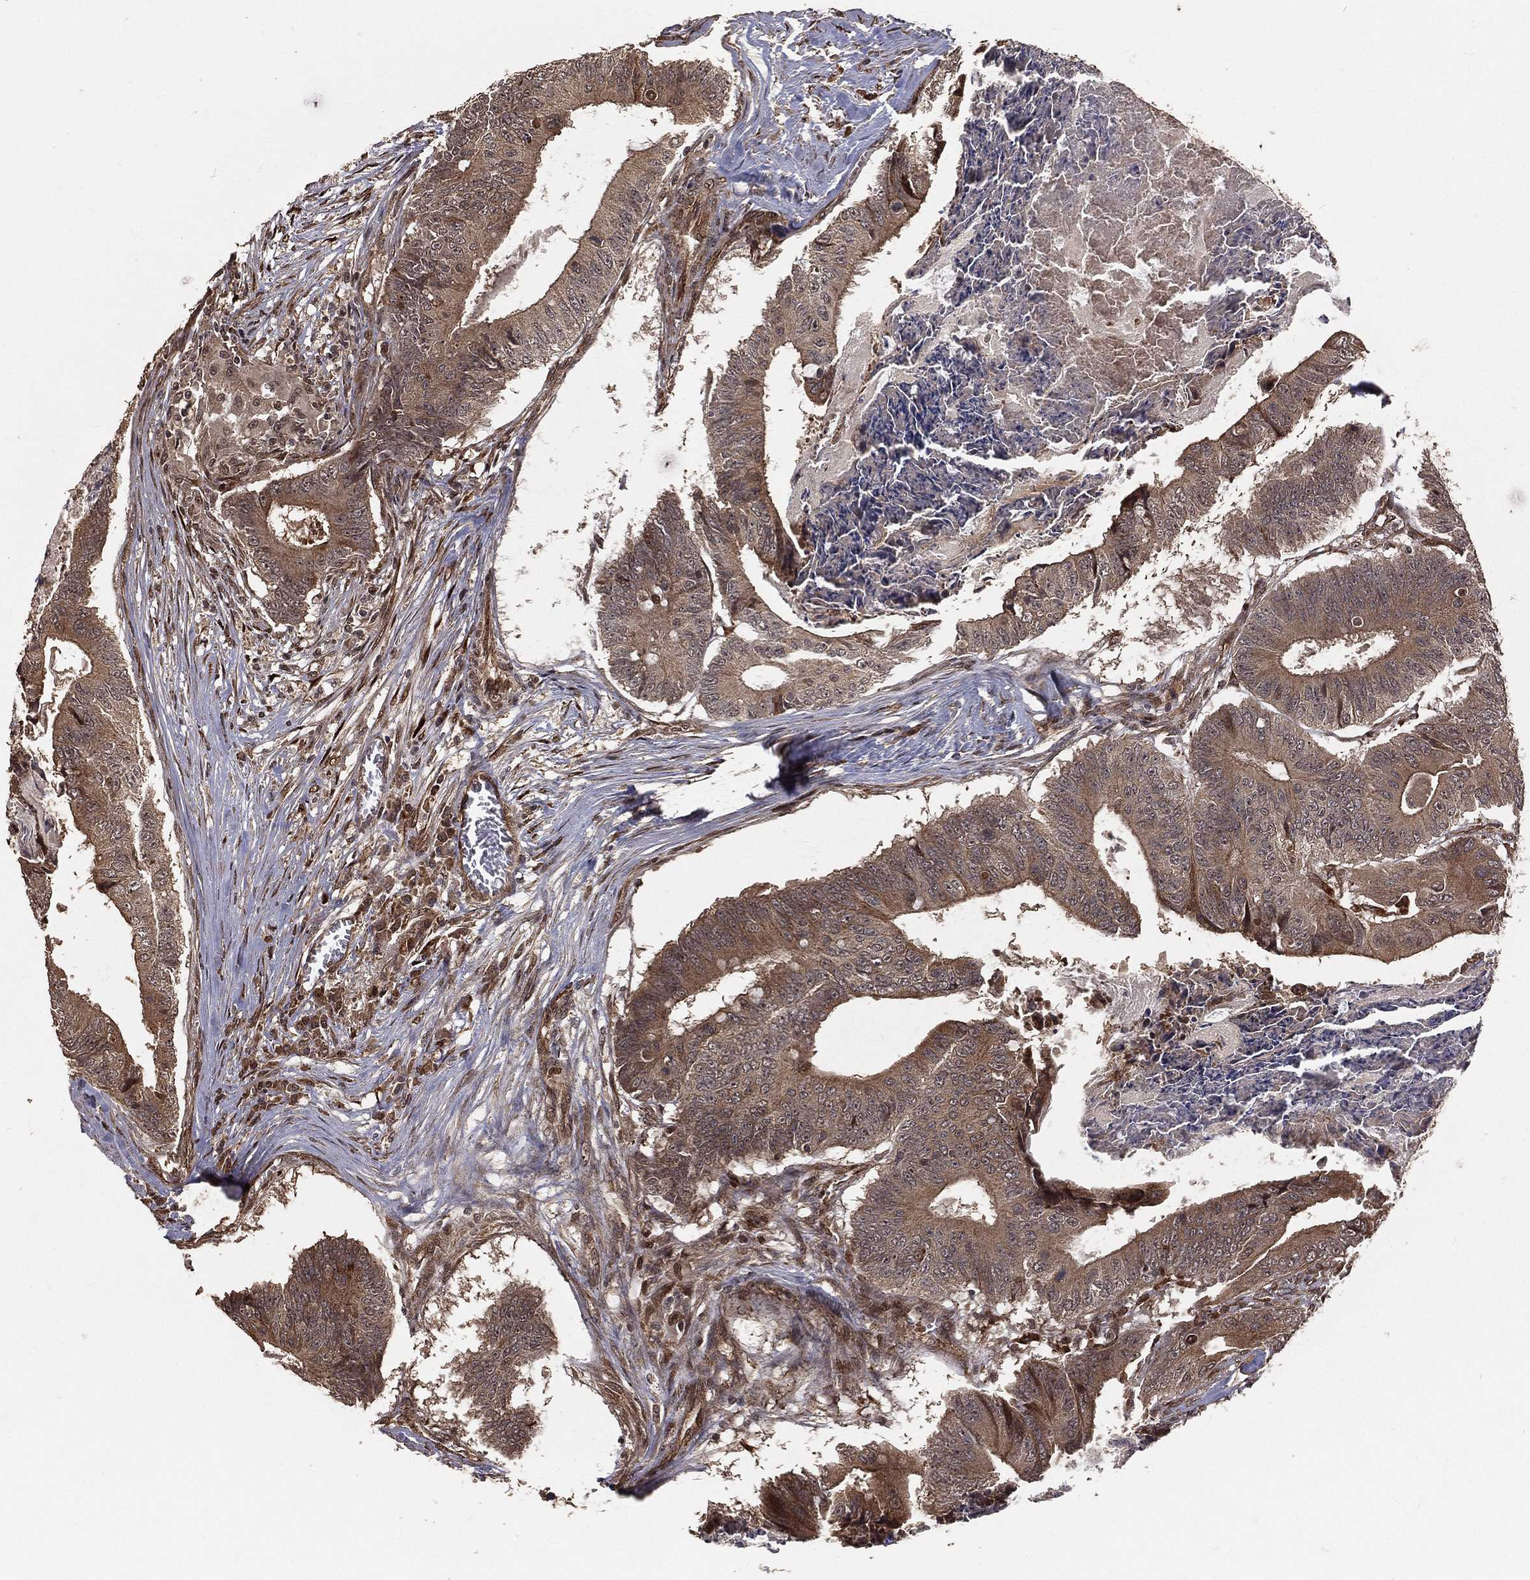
{"staining": {"intensity": "strong", "quantity": "<25%", "location": "cytoplasmic/membranous"}, "tissue": "colorectal cancer", "cell_type": "Tumor cells", "image_type": "cancer", "snomed": [{"axis": "morphology", "description": "Adenocarcinoma, NOS"}, {"axis": "topography", "description": "Colon"}], "caption": "Immunohistochemistry (IHC) of colorectal cancer (adenocarcinoma) exhibits medium levels of strong cytoplasmic/membranous positivity in approximately <25% of tumor cells.", "gene": "MAPK1", "patient": {"sex": "male", "age": 84}}